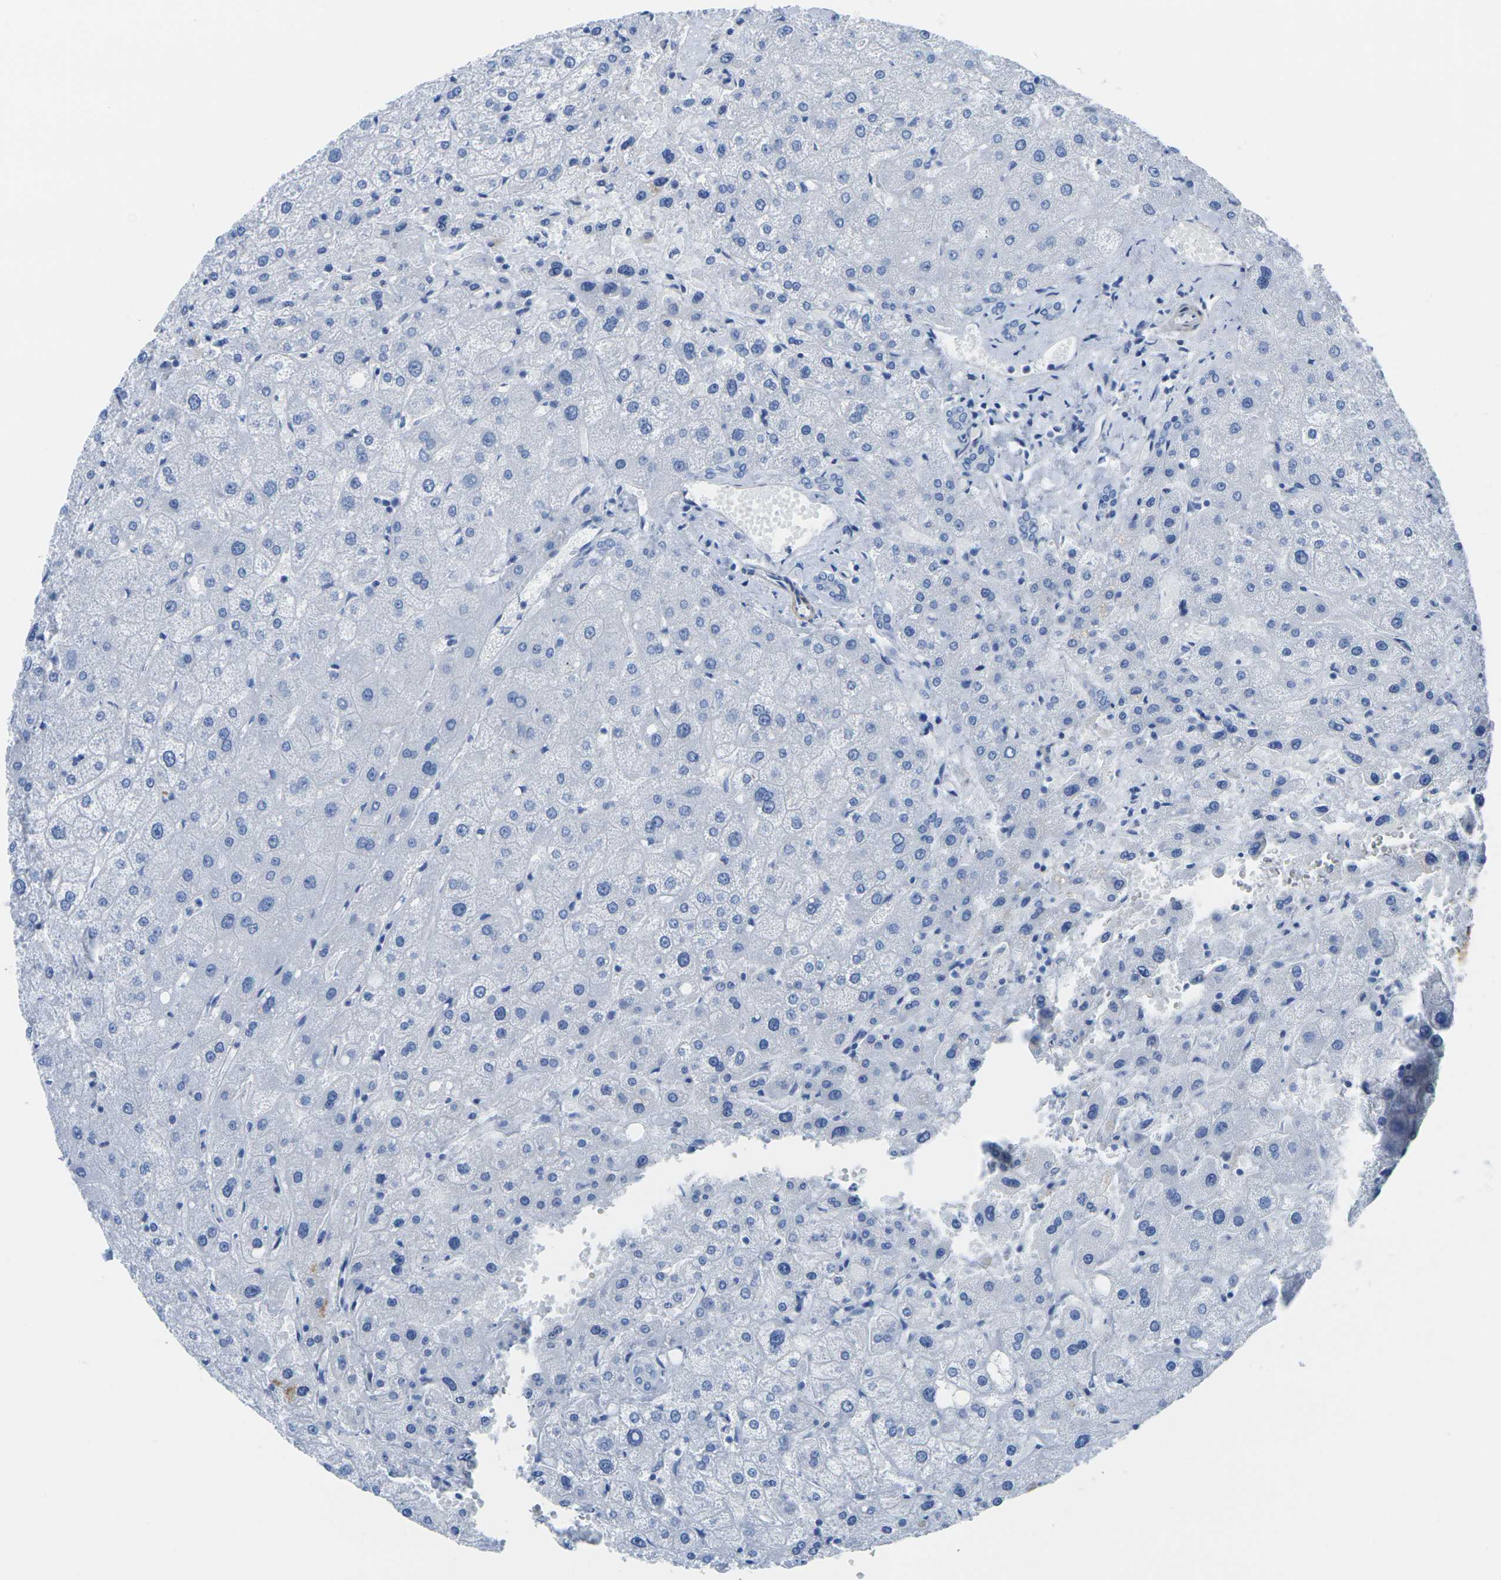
{"staining": {"intensity": "negative", "quantity": "none", "location": "none"}, "tissue": "liver", "cell_type": "Cholangiocytes", "image_type": "normal", "snomed": [{"axis": "morphology", "description": "Normal tissue, NOS"}, {"axis": "topography", "description": "Liver"}], "caption": "Protein analysis of unremarkable liver displays no significant expression in cholangiocytes. (DAB IHC, high magnification).", "gene": "CNN1", "patient": {"sex": "male", "age": 73}}